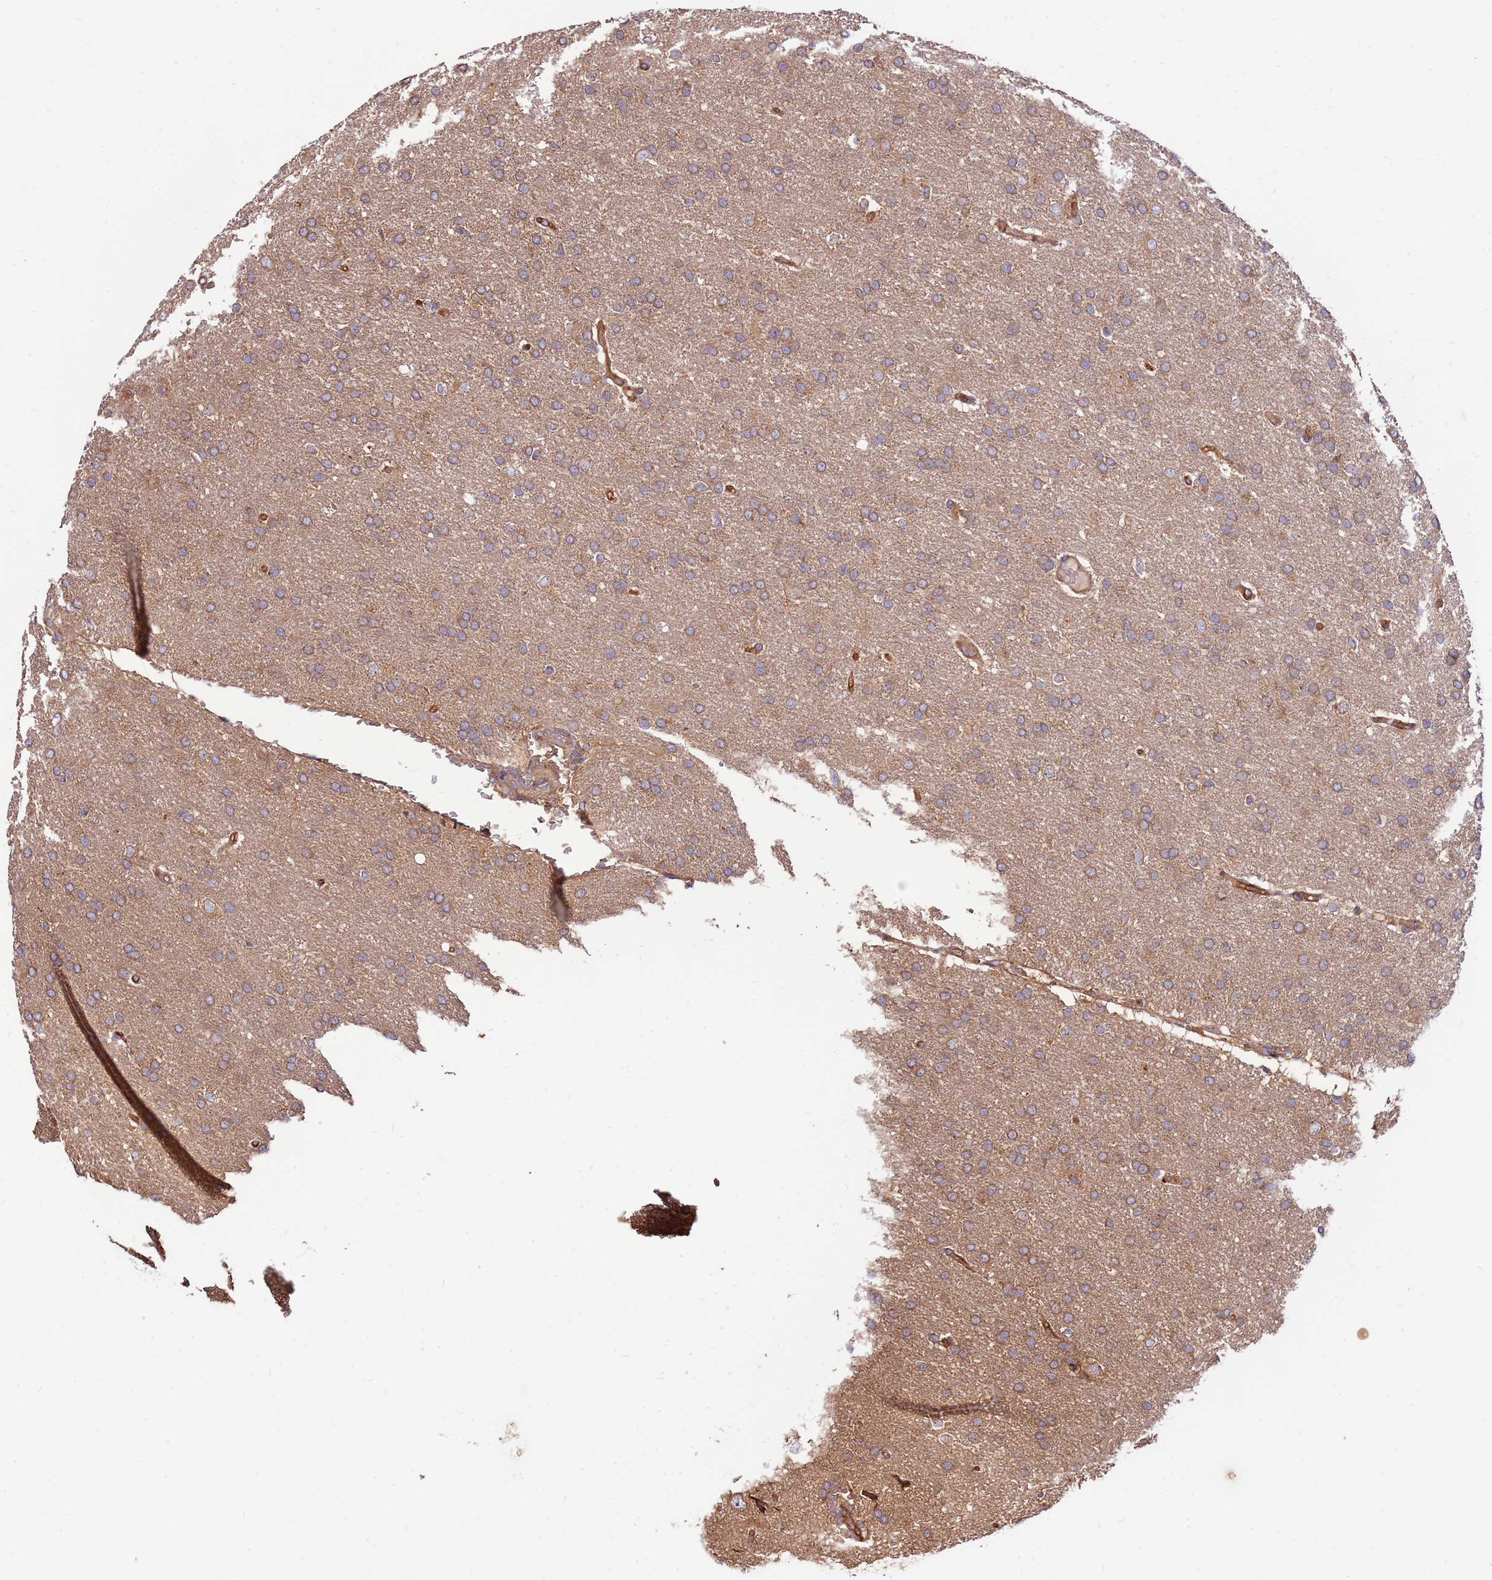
{"staining": {"intensity": "moderate", "quantity": ">75%", "location": "cytoplasmic/membranous"}, "tissue": "glioma", "cell_type": "Tumor cells", "image_type": "cancer", "snomed": [{"axis": "morphology", "description": "Glioma, malignant, High grade"}, {"axis": "topography", "description": "Brain"}], "caption": "High-grade glioma (malignant) tissue reveals moderate cytoplasmic/membranous staining in approximately >75% of tumor cells", "gene": "SLC44A5", "patient": {"sex": "male", "age": 72}}